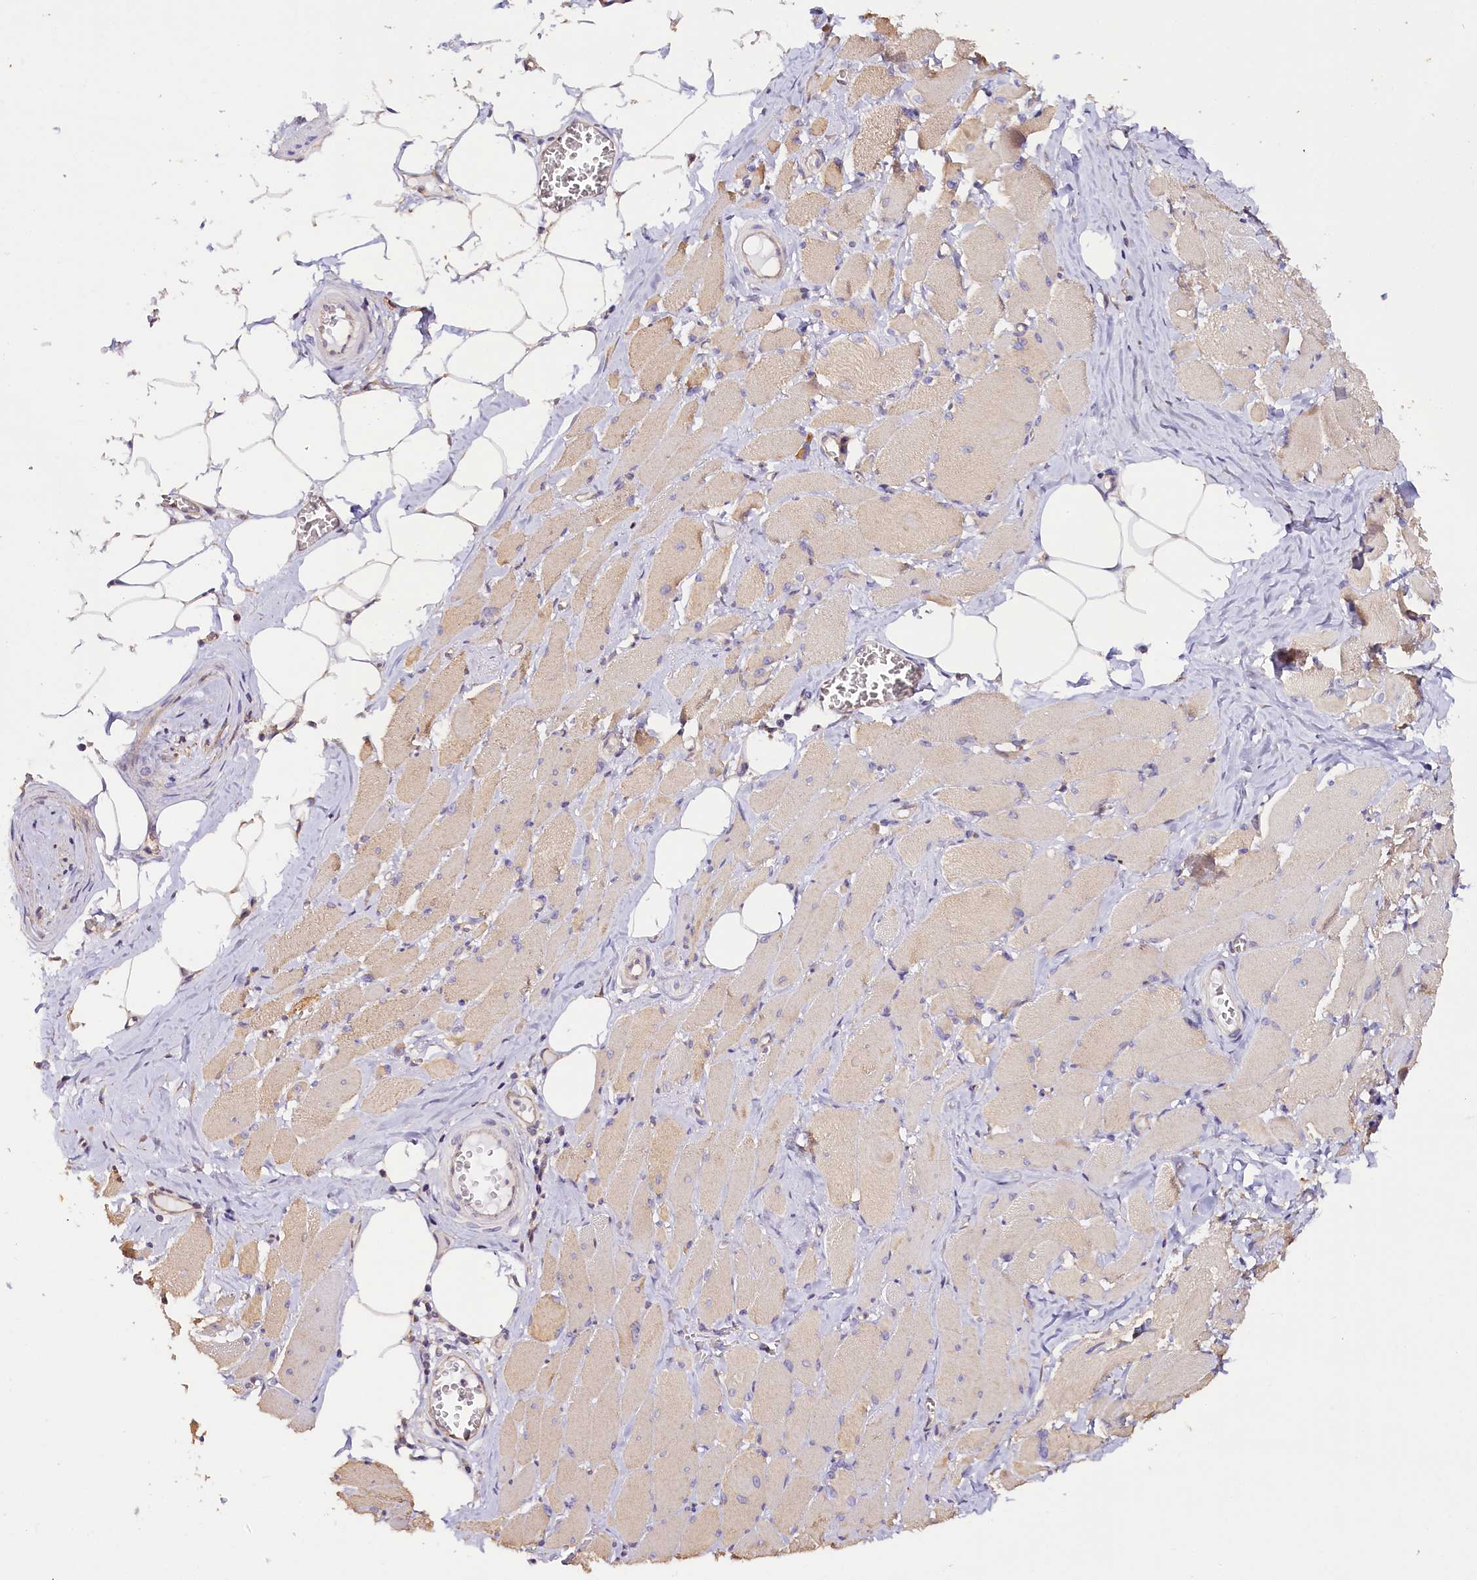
{"staining": {"intensity": "weak", "quantity": "<25%", "location": "cytoplasmic/membranous"}, "tissue": "skeletal muscle", "cell_type": "Myocytes", "image_type": "normal", "snomed": [{"axis": "morphology", "description": "Normal tissue, NOS"}, {"axis": "morphology", "description": "Basal cell carcinoma"}, {"axis": "topography", "description": "Skeletal muscle"}], "caption": "Immunohistochemistry image of benign human skeletal muscle stained for a protein (brown), which exhibits no positivity in myocytes.", "gene": "KATNB1", "patient": {"sex": "female", "age": 64}}